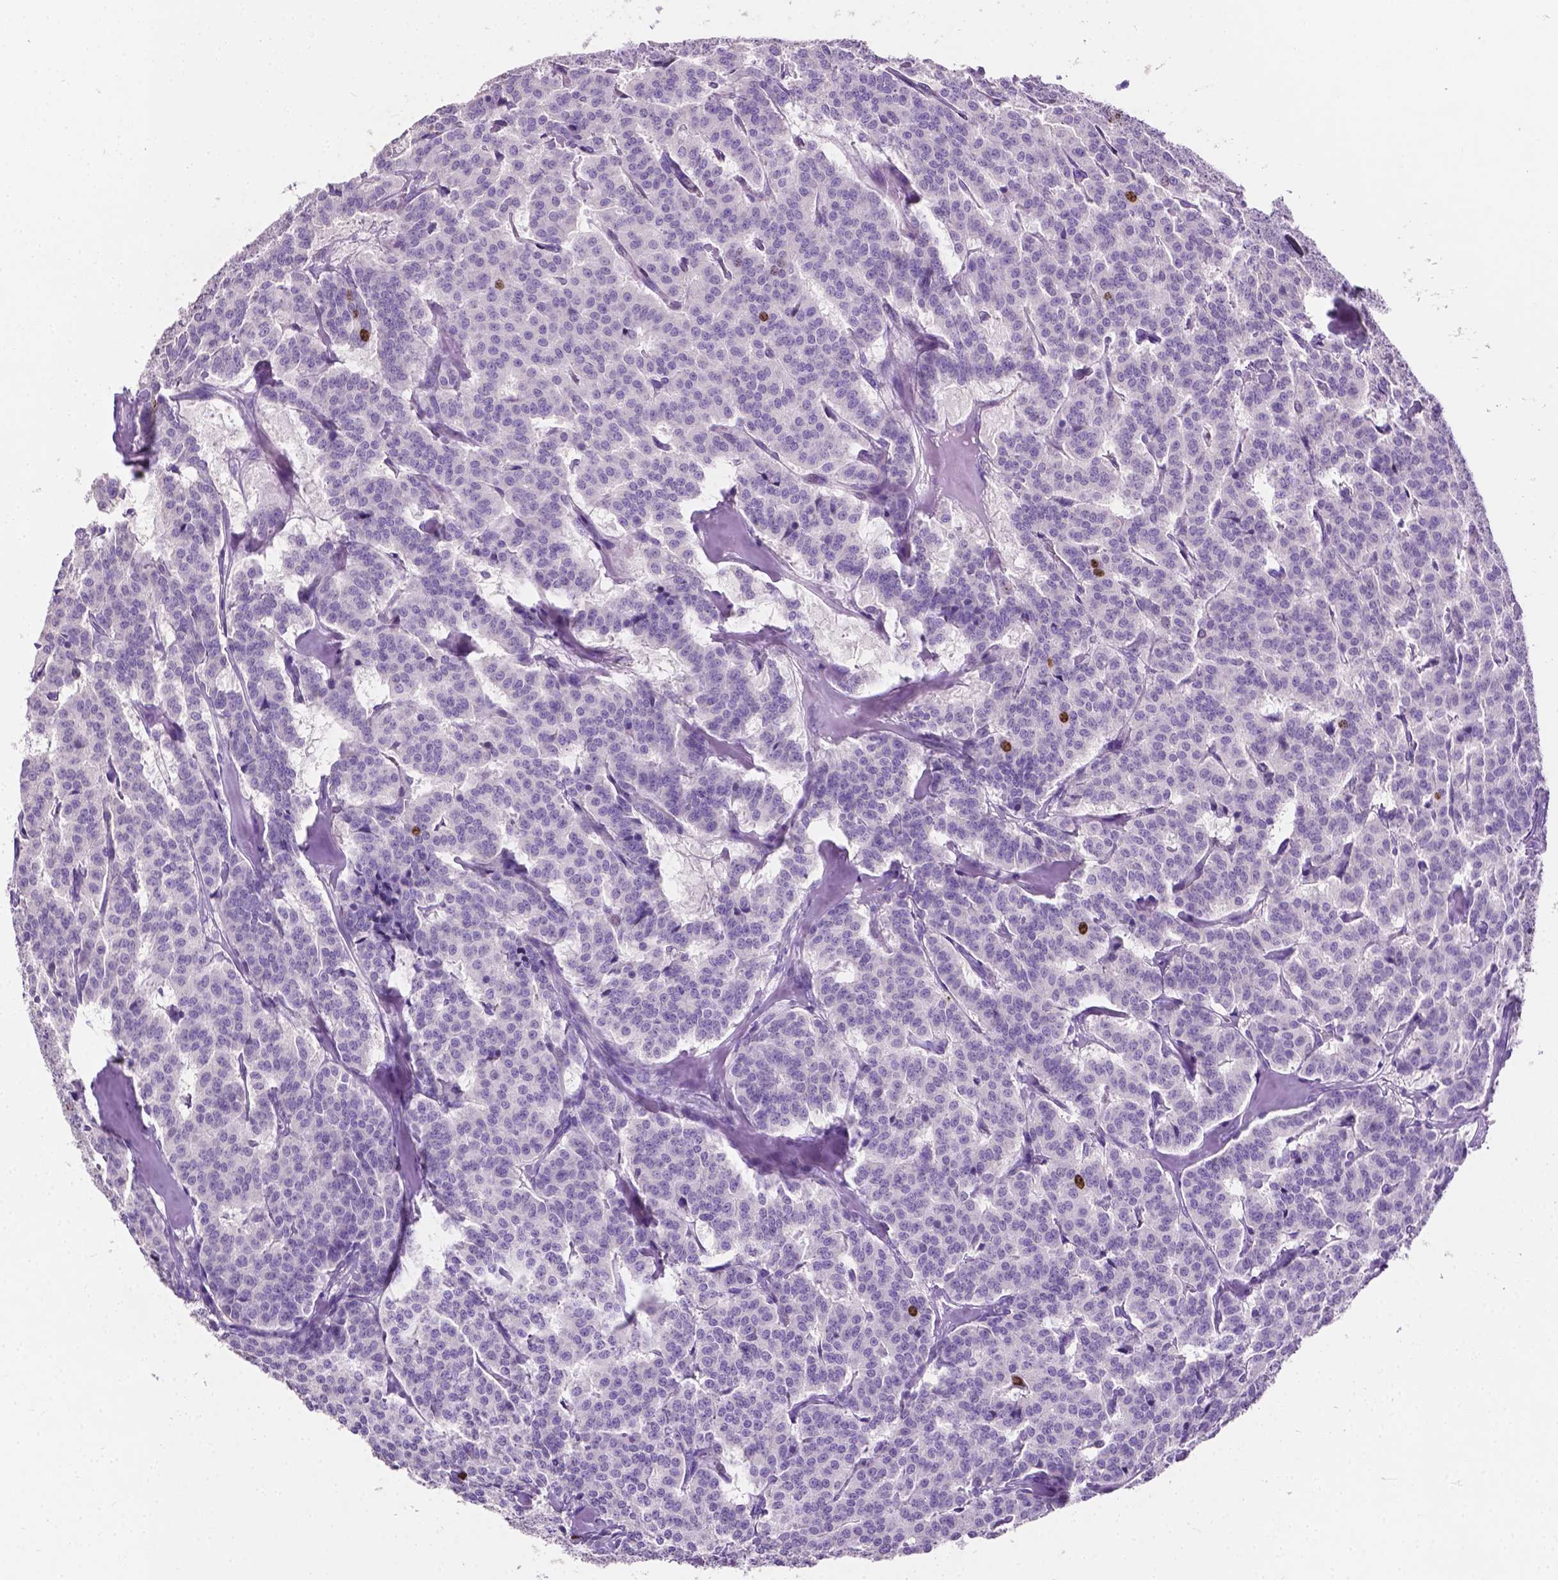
{"staining": {"intensity": "strong", "quantity": "<25%", "location": "nuclear"}, "tissue": "carcinoid", "cell_type": "Tumor cells", "image_type": "cancer", "snomed": [{"axis": "morphology", "description": "Normal tissue, NOS"}, {"axis": "morphology", "description": "Carcinoid, malignant, NOS"}, {"axis": "topography", "description": "Lung"}], "caption": "Tumor cells show medium levels of strong nuclear staining in about <25% of cells in carcinoid.", "gene": "SIAH2", "patient": {"sex": "female", "age": 46}}